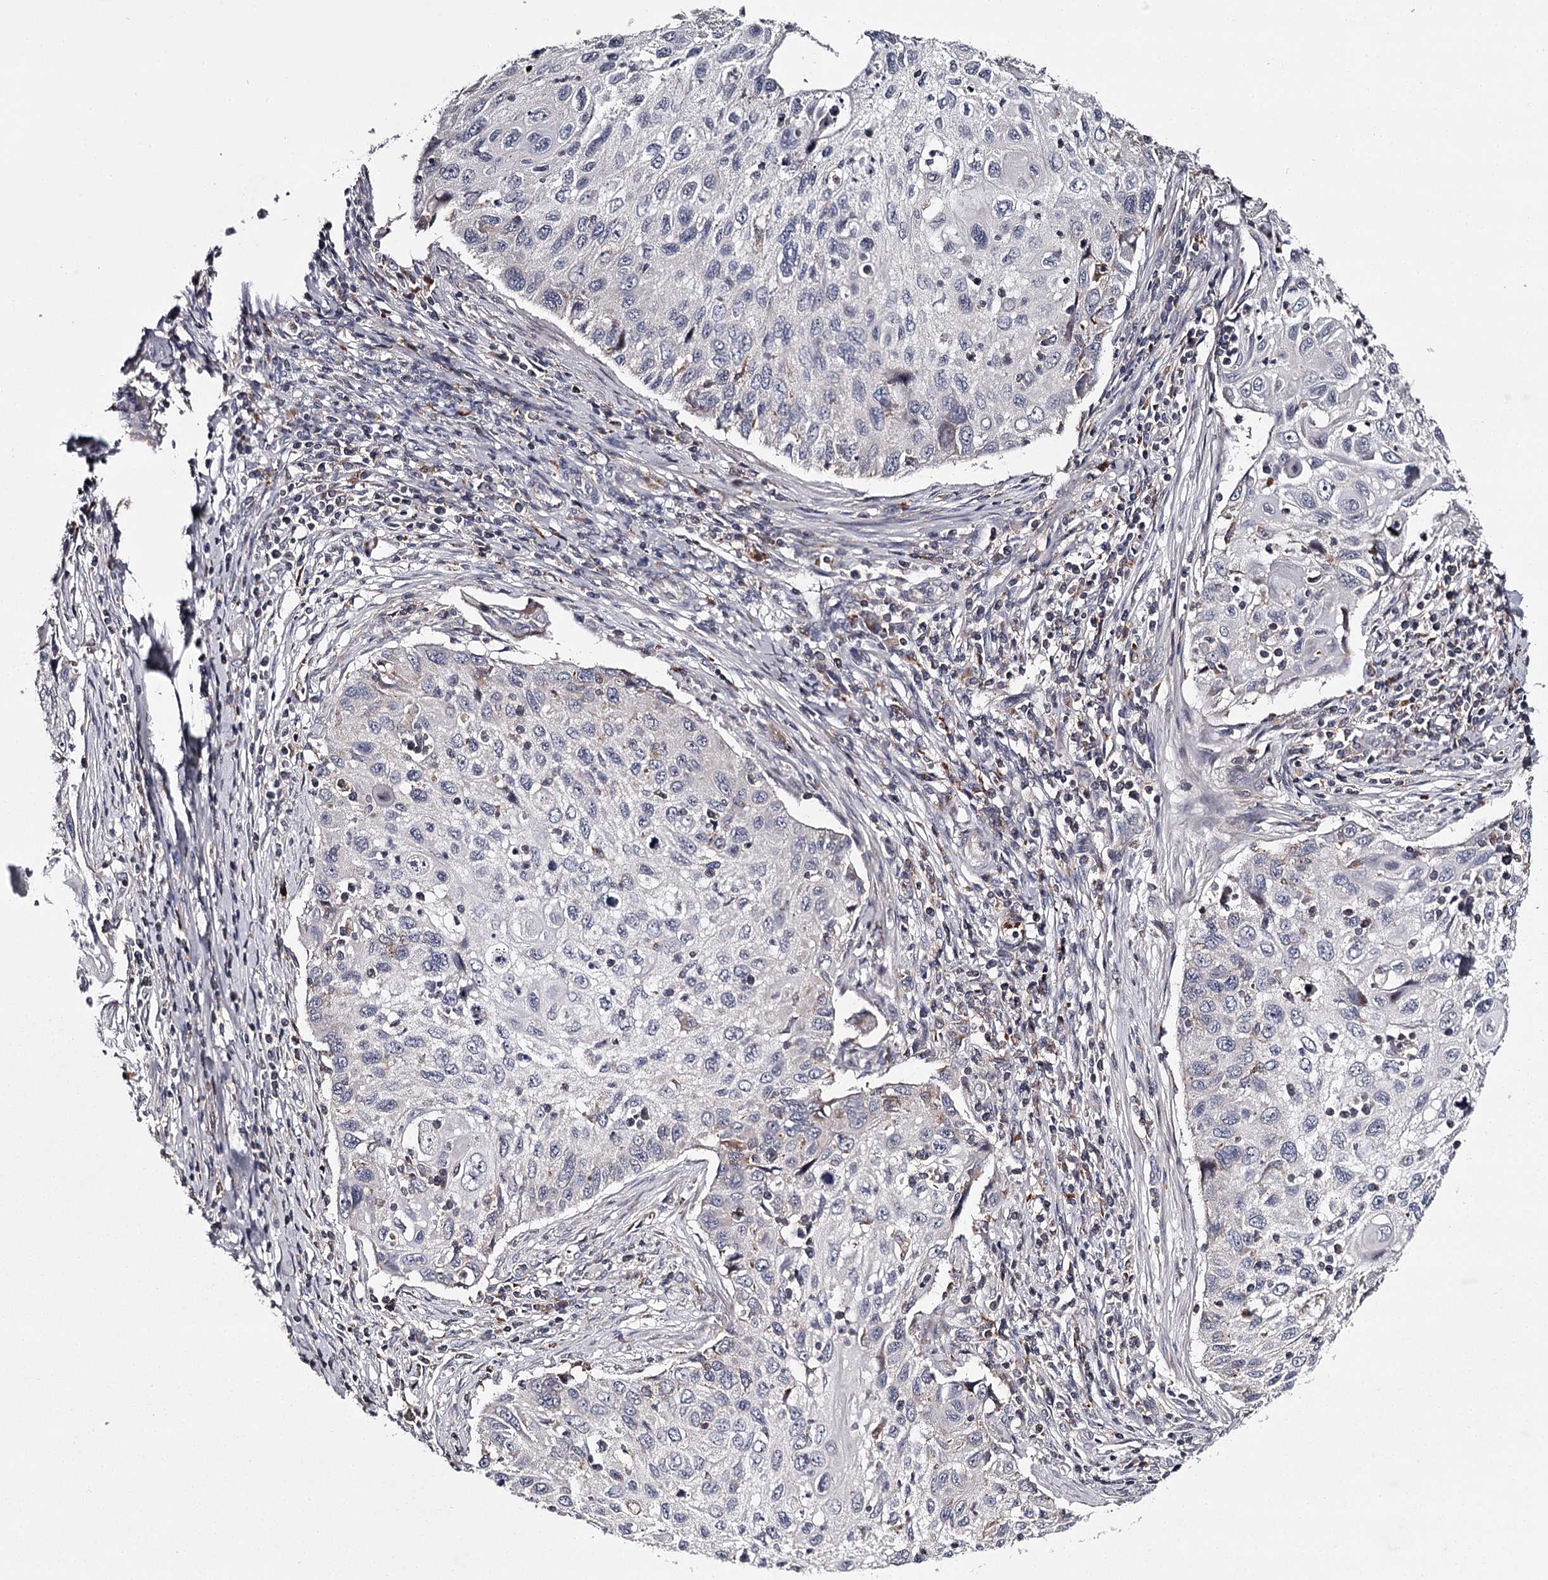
{"staining": {"intensity": "negative", "quantity": "none", "location": "none"}, "tissue": "cervical cancer", "cell_type": "Tumor cells", "image_type": "cancer", "snomed": [{"axis": "morphology", "description": "Squamous cell carcinoma, NOS"}, {"axis": "topography", "description": "Cervix"}], "caption": "A histopathology image of human cervical cancer is negative for staining in tumor cells. Brightfield microscopy of immunohistochemistry (IHC) stained with DAB (3,3'-diaminobenzidine) (brown) and hematoxylin (blue), captured at high magnification.", "gene": "RASSF6", "patient": {"sex": "female", "age": 70}}